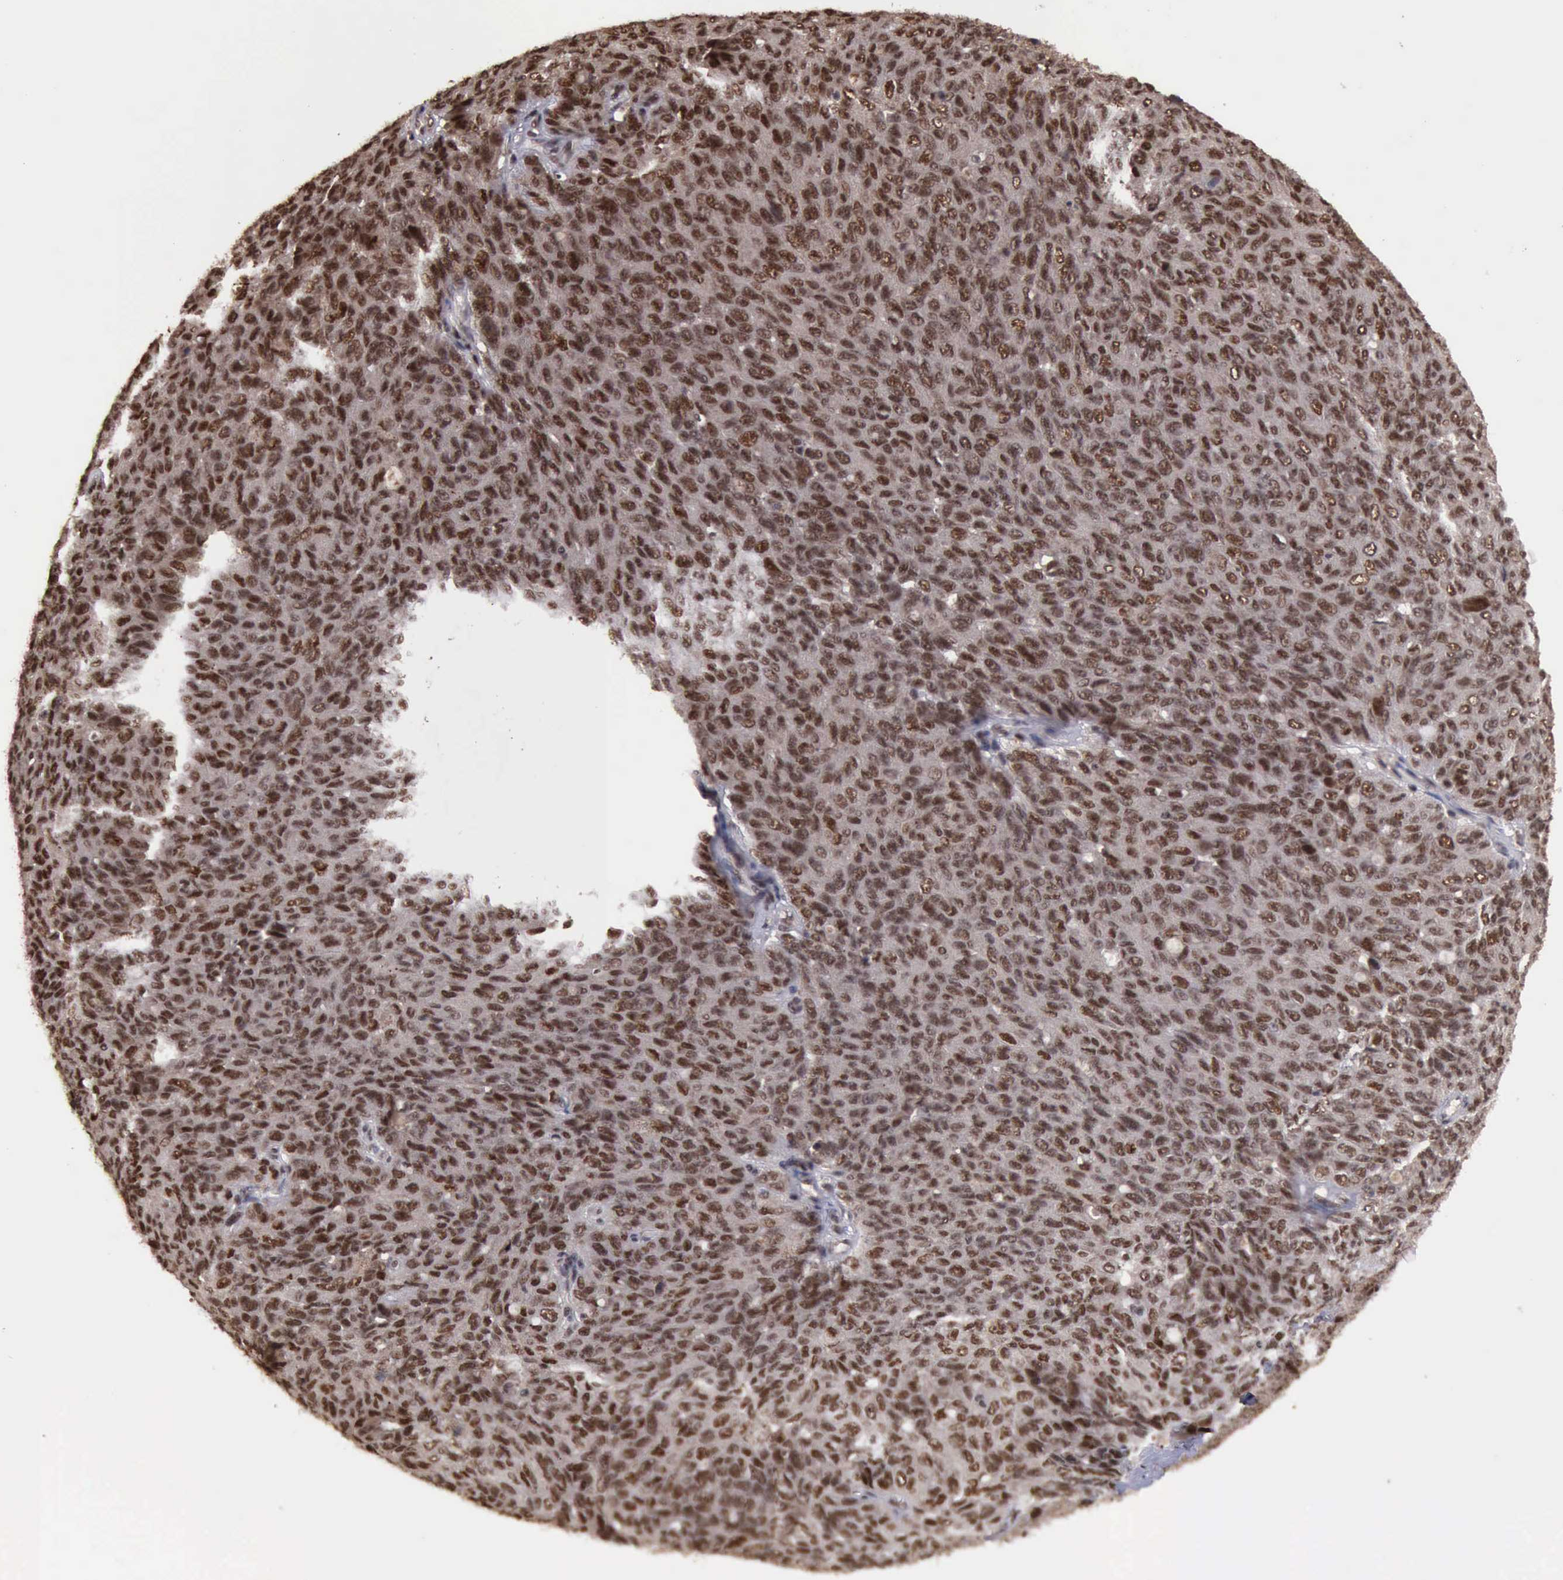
{"staining": {"intensity": "moderate", "quantity": ">75%", "location": "cytoplasmic/membranous,nuclear"}, "tissue": "ovarian cancer", "cell_type": "Tumor cells", "image_type": "cancer", "snomed": [{"axis": "morphology", "description": "Carcinoma, endometroid"}, {"axis": "topography", "description": "Ovary"}], "caption": "Ovarian endometroid carcinoma stained with DAB IHC shows medium levels of moderate cytoplasmic/membranous and nuclear staining in about >75% of tumor cells.", "gene": "TRMT2A", "patient": {"sex": "female", "age": 60}}